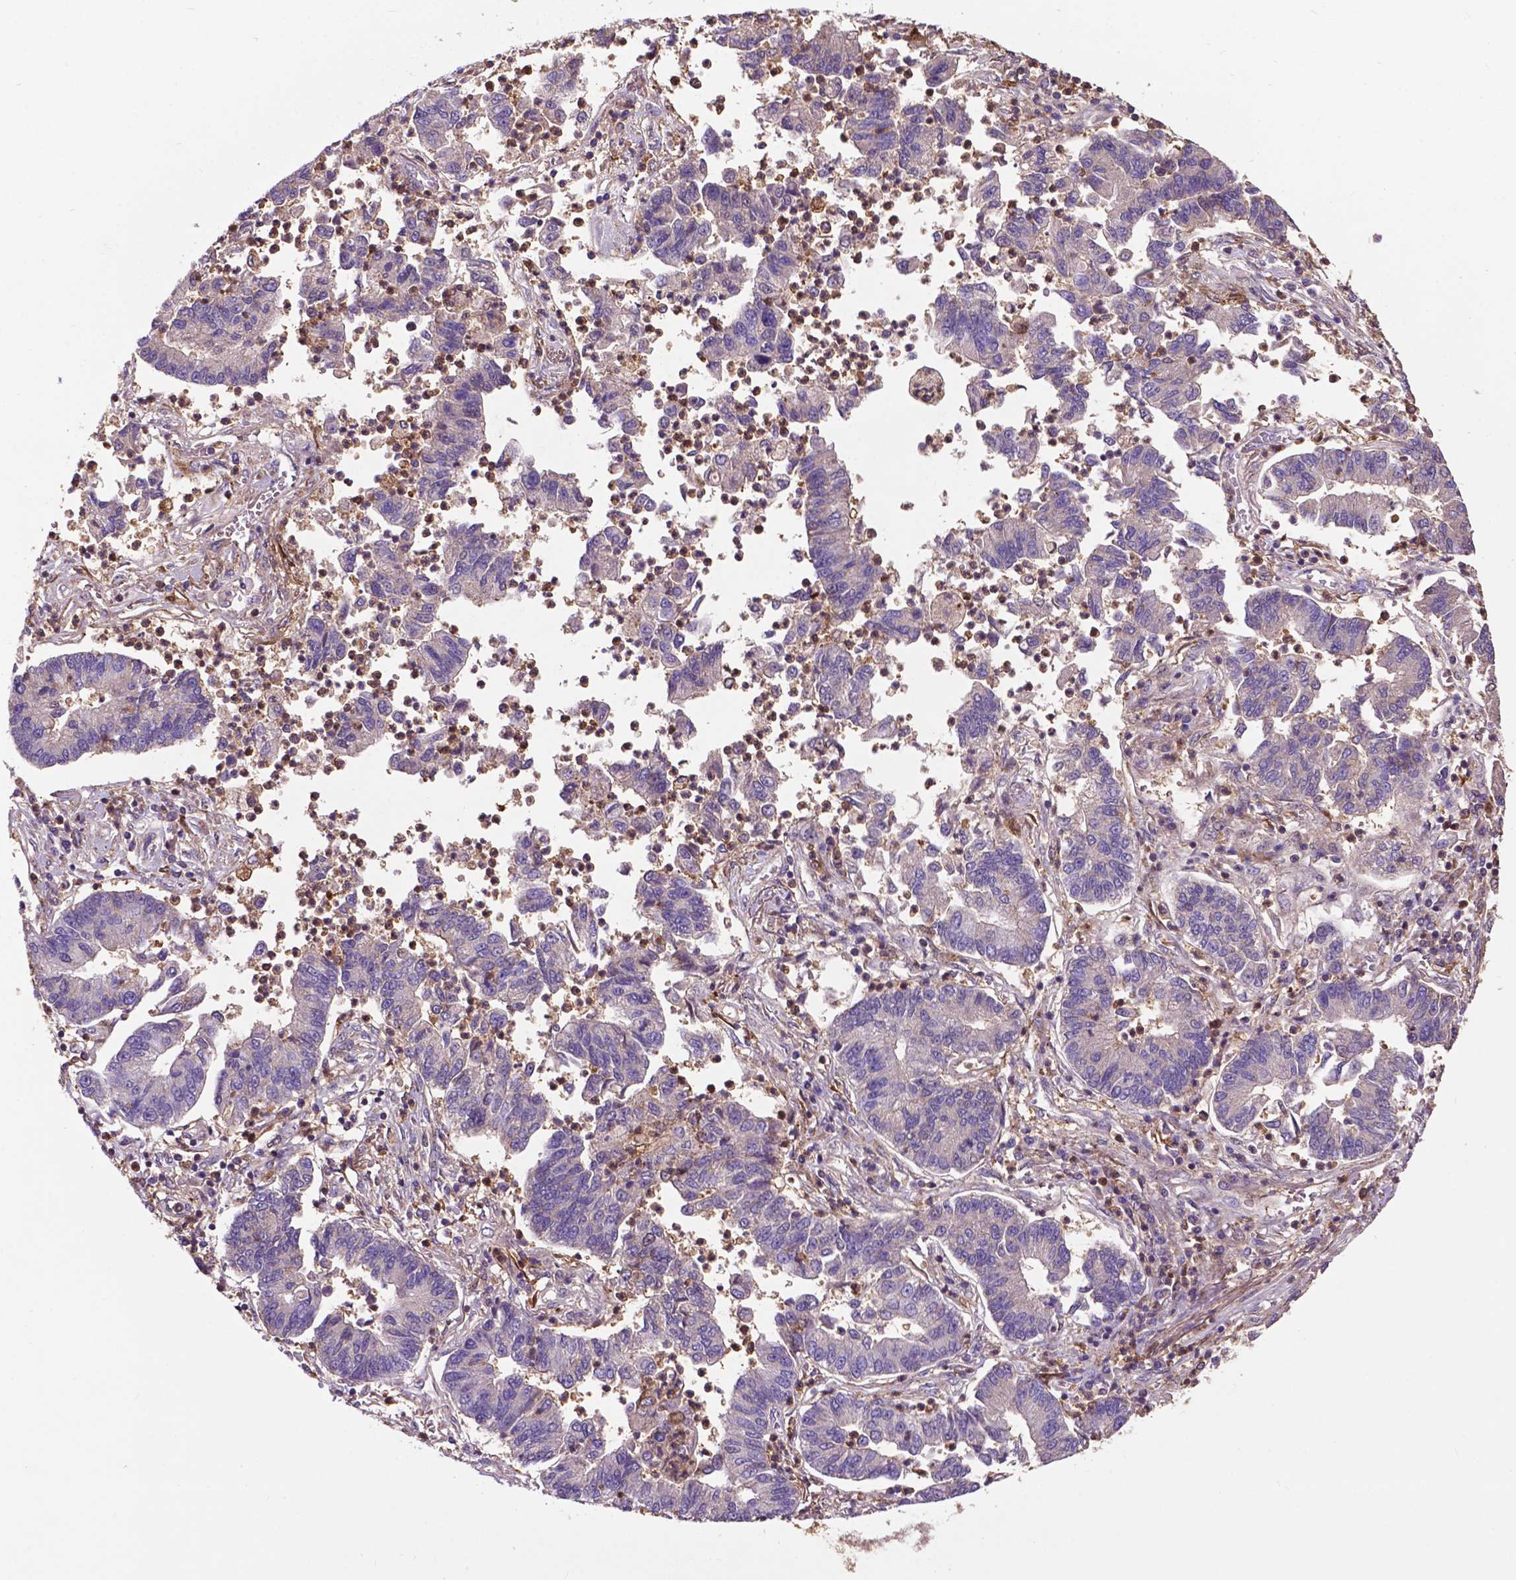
{"staining": {"intensity": "negative", "quantity": "none", "location": "none"}, "tissue": "lung cancer", "cell_type": "Tumor cells", "image_type": "cancer", "snomed": [{"axis": "morphology", "description": "Adenocarcinoma, NOS"}, {"axis": "topography", "description": "Lung"}], "caption": "Immunohistochemical staining of lung adenocarcinoma shows no significant expression in tumor cells. The staining is performed using DAB (3,3'-diaminobenzidine) brown chromogen with nuclei counter-stained in using hematoxylin.", "gene": "SMAD3", "patient": {"sex": "female", "age": 57}}